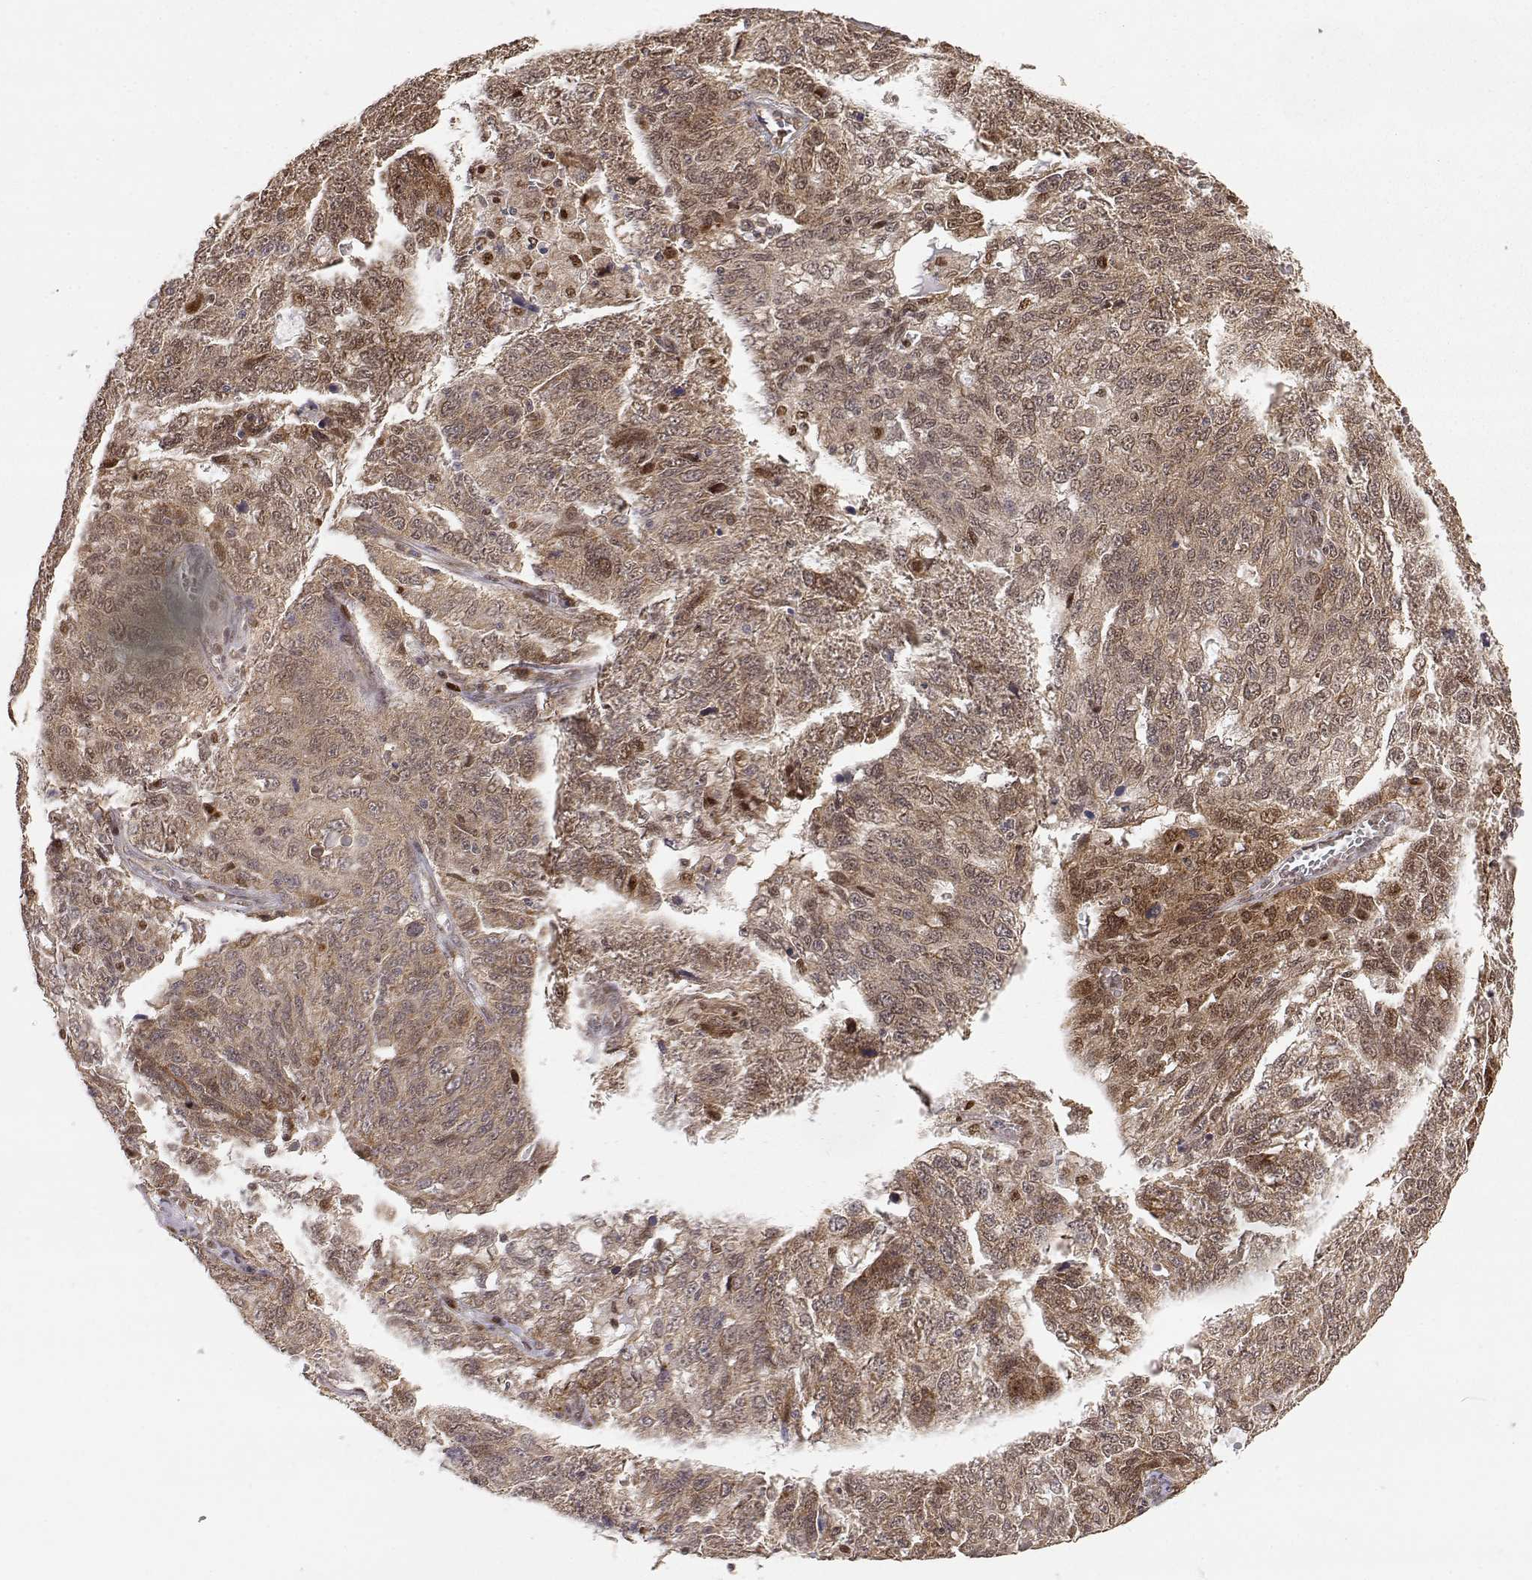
{"staining": {"intensity": "moderate", "quantity": ">75%", "location": "cytoplasmic/membranous,nuclear"}, "tissue": "ovarian cancer", "cell_type": "Tumor cells", "image_type": "cancer", "snomed": [{"axis": "morphology", "description": "Cystadenocarcinoma, serous, NOS"}, {"axis": "topography", "description": "Ovary"}], "caption": "A brown stain highlights moderate cytoplasmic/membranous and nuclear expression of a protein in human ovarian cancer (serous cystadenocarcinoma) tumor cells.", "gene": "BRCA1", "patient": {"sex": "female", "age": 71}}